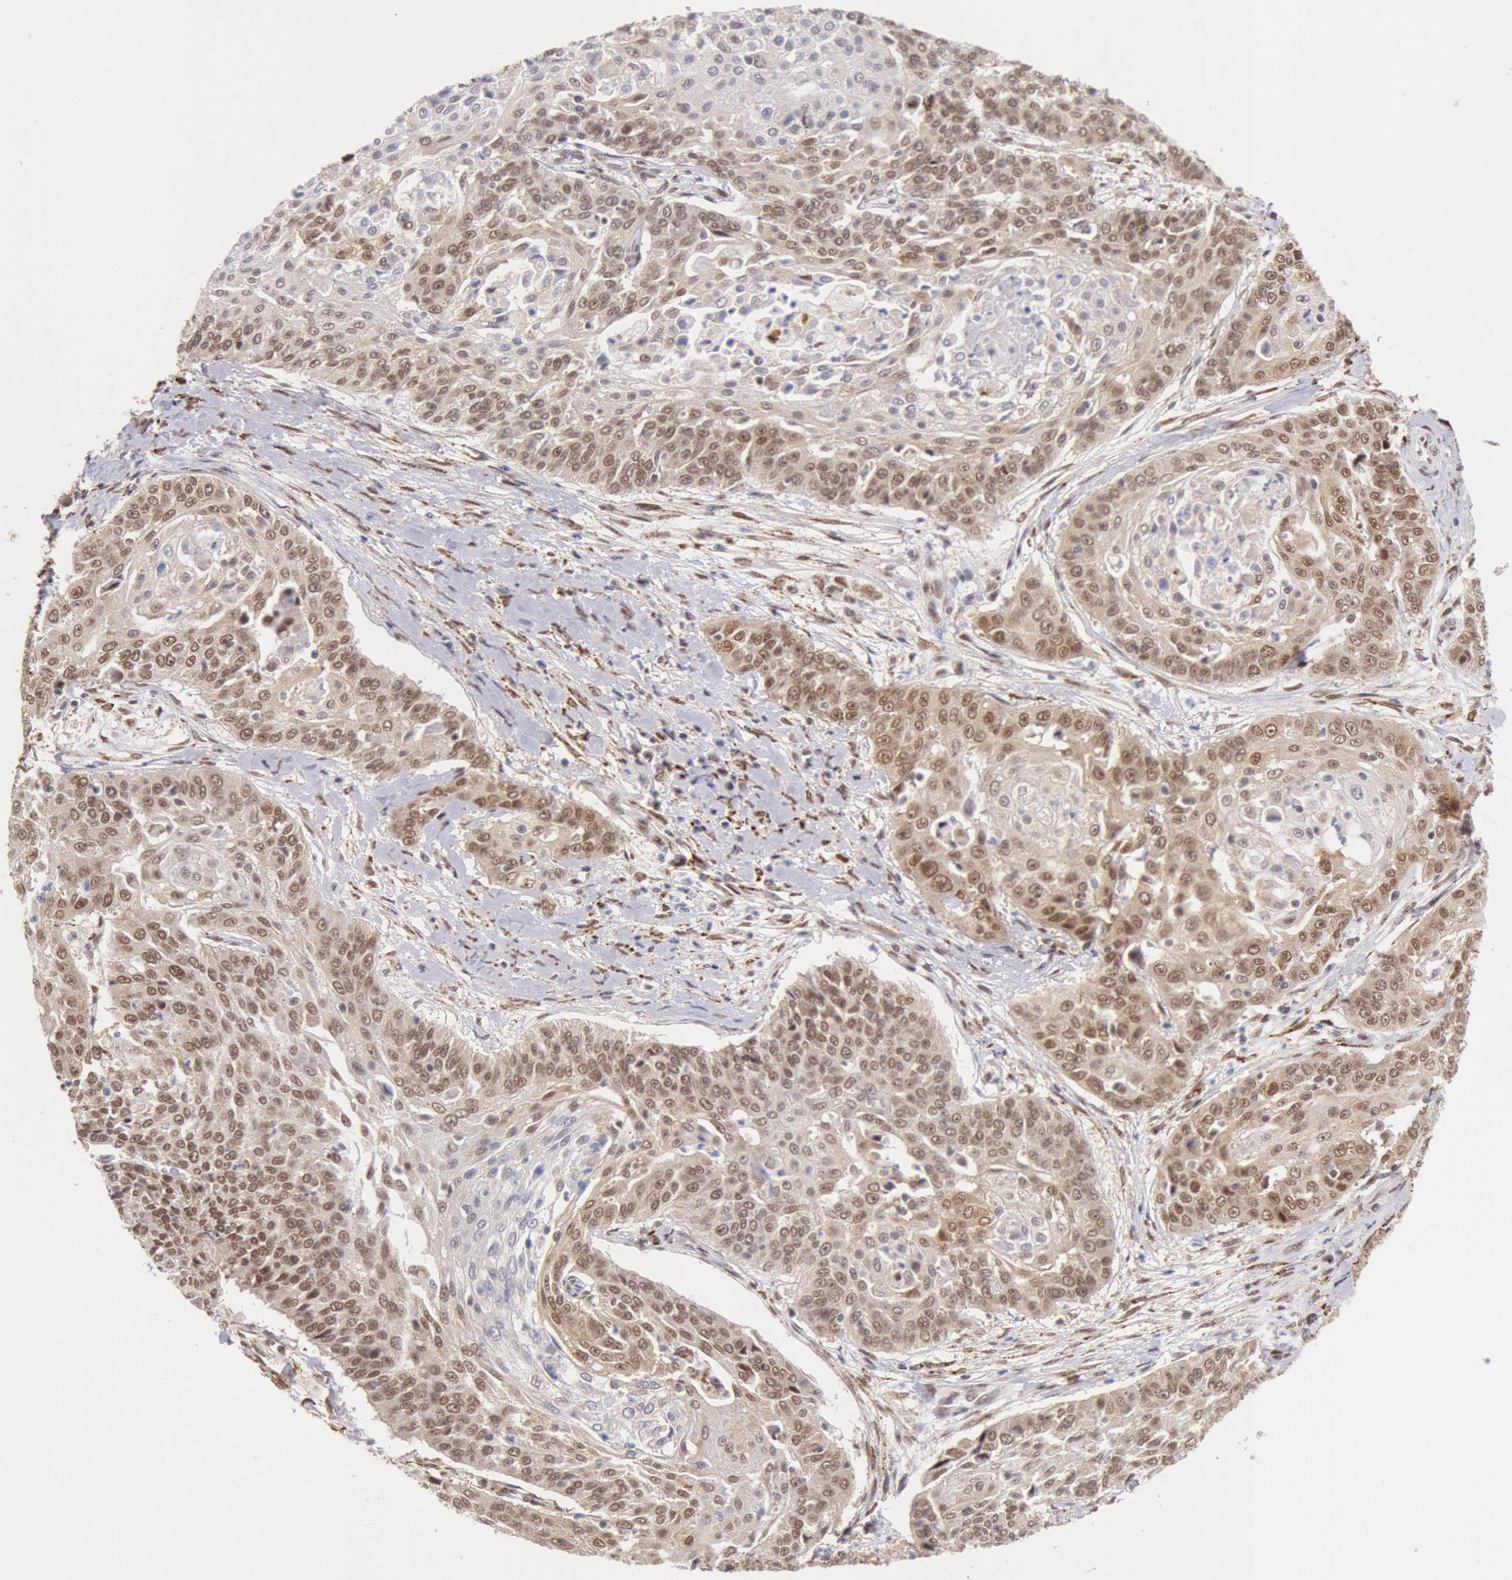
{"staining": {"intensity": "moderate", "quantity": ">75%", "location": "cytoplasmic/membranous,nuclear"}, "tissue": "cervical cancer", "cell_type": "Tumor cells", "image_type": "cancer", "snomed": [{"axis": "morphology", "description": "Squamous cell carcinoma, NOS"}, {"axis": "topography", "description": "Cervix"}], "caption": "Moderate cytoplasmic/membranous and nuclear protein positivity is seen in about >75% of tumor cells in squamous cell carcinoma (cervical).", "gene": "CDKN2B", "patient": {"sex": "female", "age": 64}}